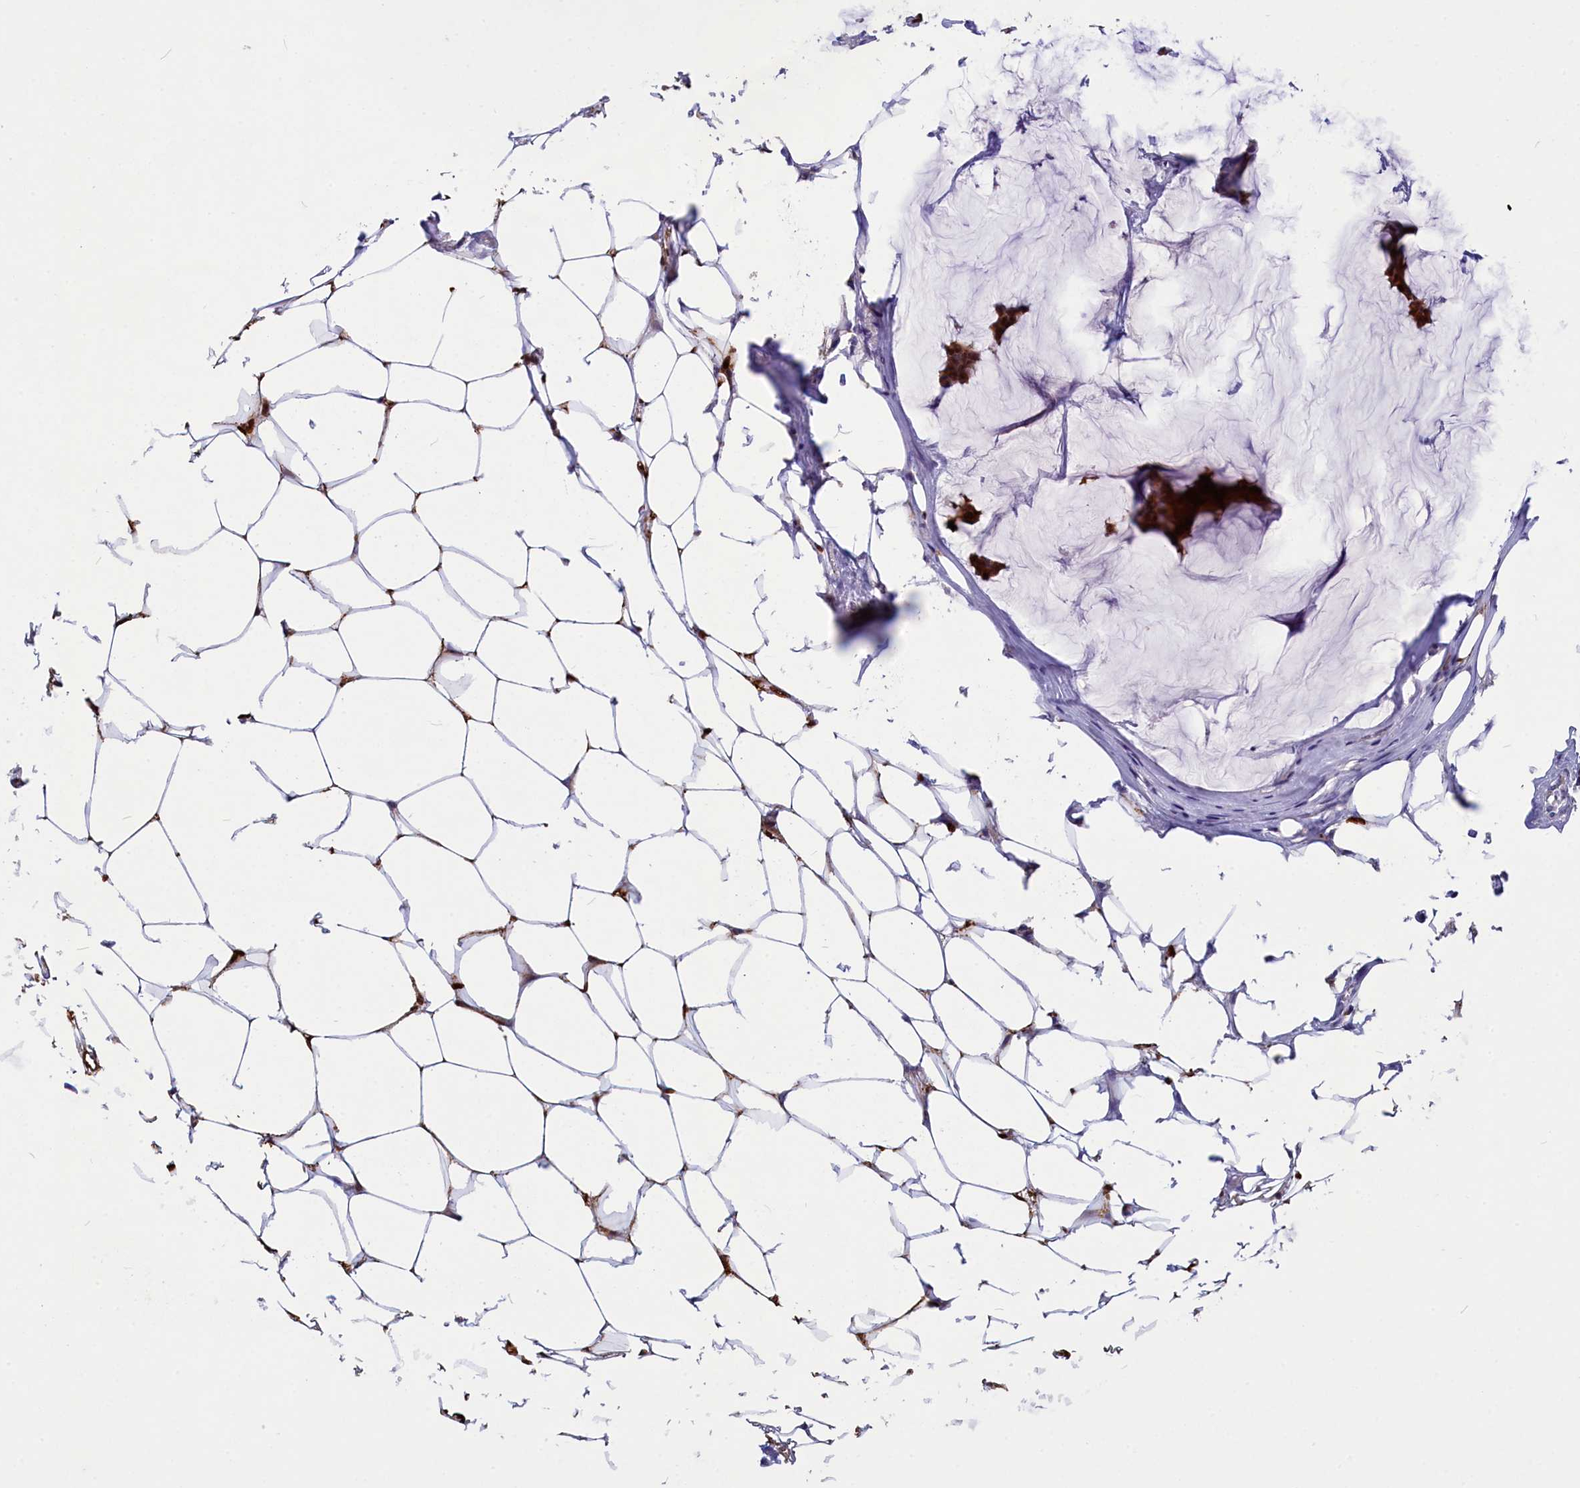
{"staining": {"intensity": "strong", "quantity": ">75%", "location": "nuclear"}, "tissue": "breast cancer", "cell_type": "Tumor cells", "image_type": "cancer", "snomed": [{"axis": "morphology", "description": "Duct carcinoma"}, {"axis": "topography", "description": "Breast"}], "caption": "A high amount of strong nuclear positivity is present in approximately >75% of tumor cells in breast infiltrating ductal carcinoma tissue.", "gene": "NKPD1", "patient": {"sex": "female", "age": 93}}